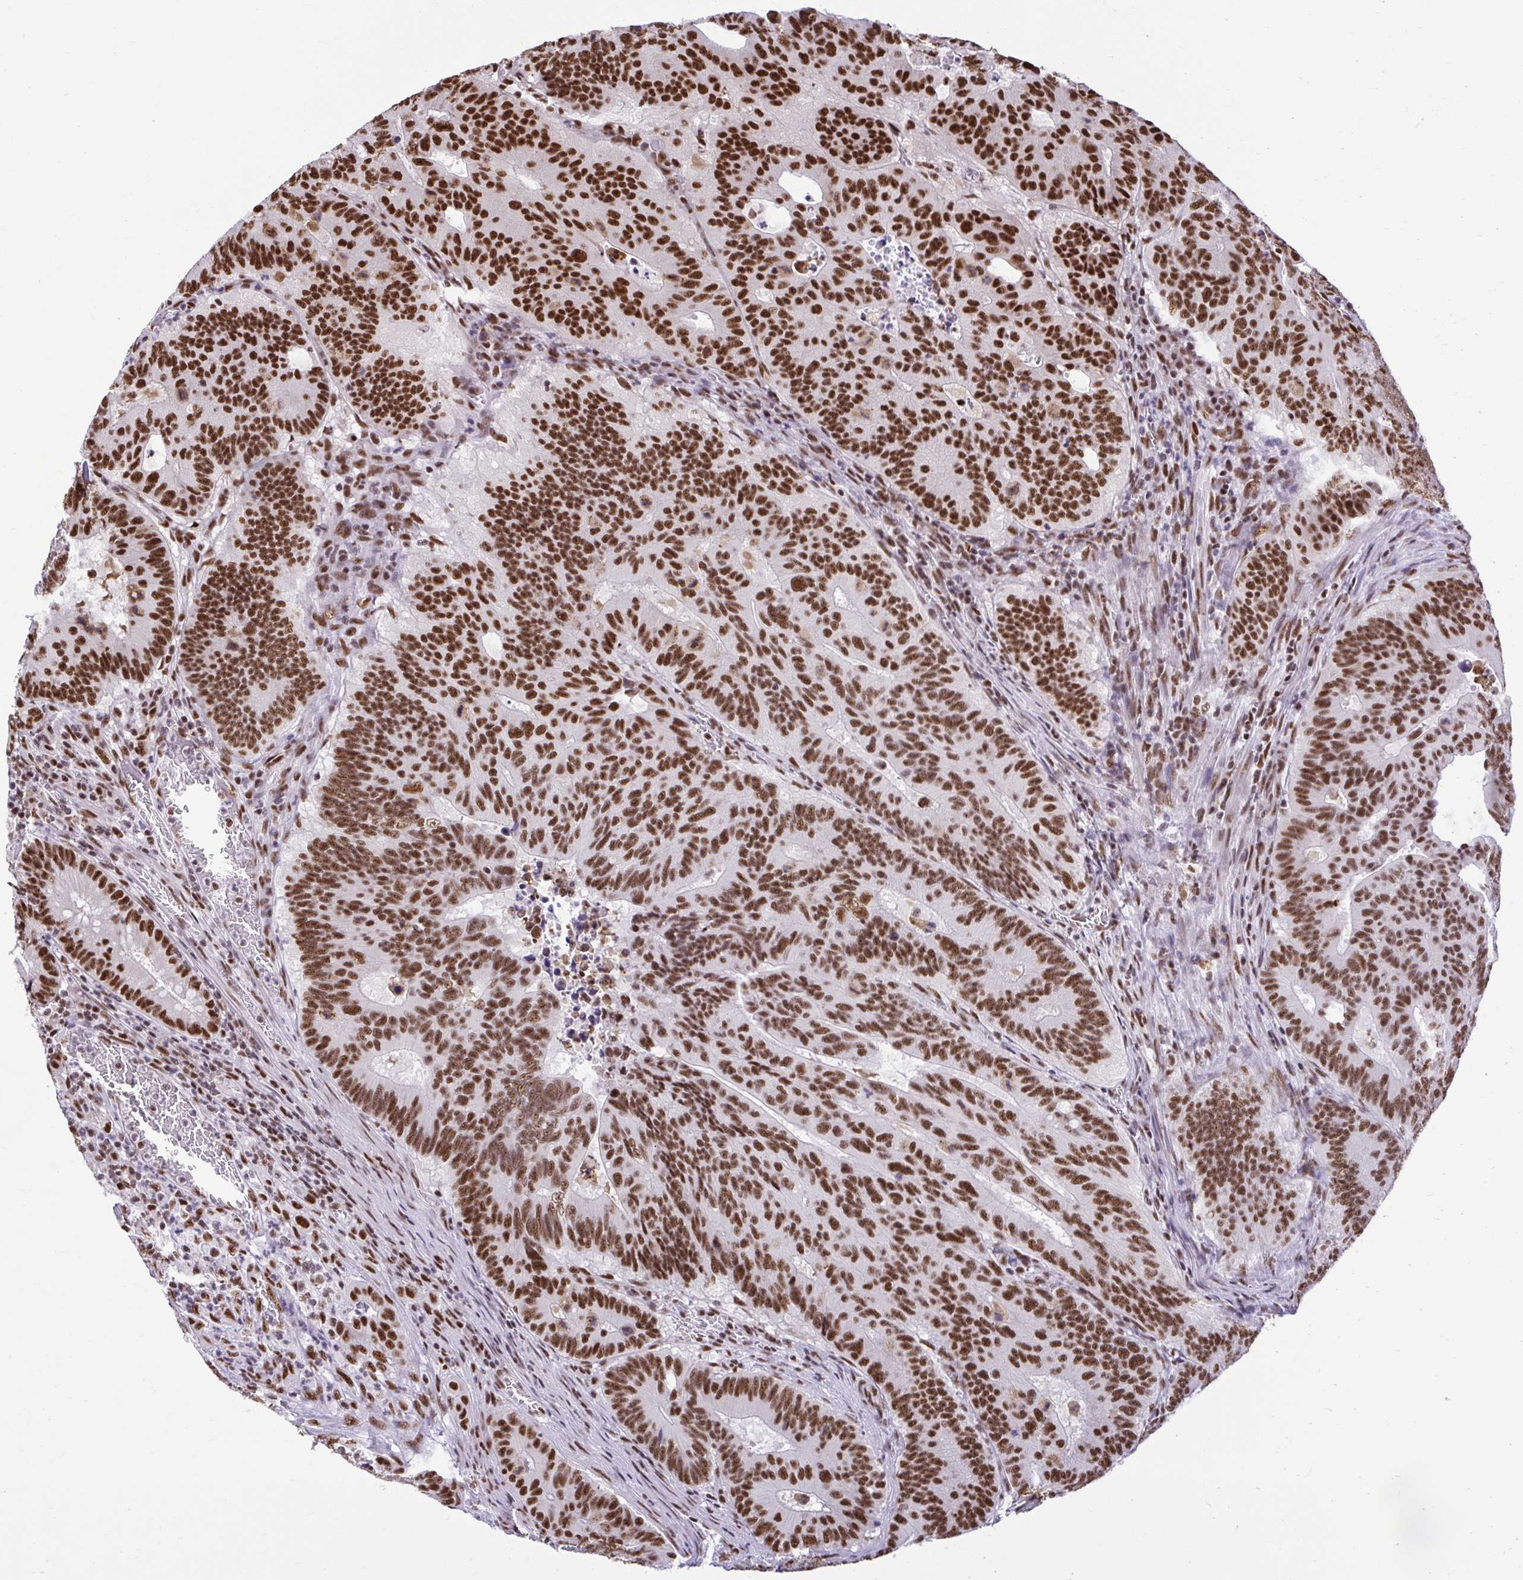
{"staining": {"intensity": "strong", "quantity": ">75%", "location": "nuclear"}, "tissue": "colorectal cancer", "cell_type": "Tumor cells", "image_type": "cancer", "snomed": [{"axis": "morphology", "description": "Adenocarcinoma, NOS"}, {"axis": "topography", "description": "Colon"}], "caption": "About >75% of tumor cells in human colorectal cancer demonstrate strong nuclear protein positivity as visualized by brown immunohistochemical staining.", "gene": "PRPF19", "patient": {"sex": "male", "age": 62}}